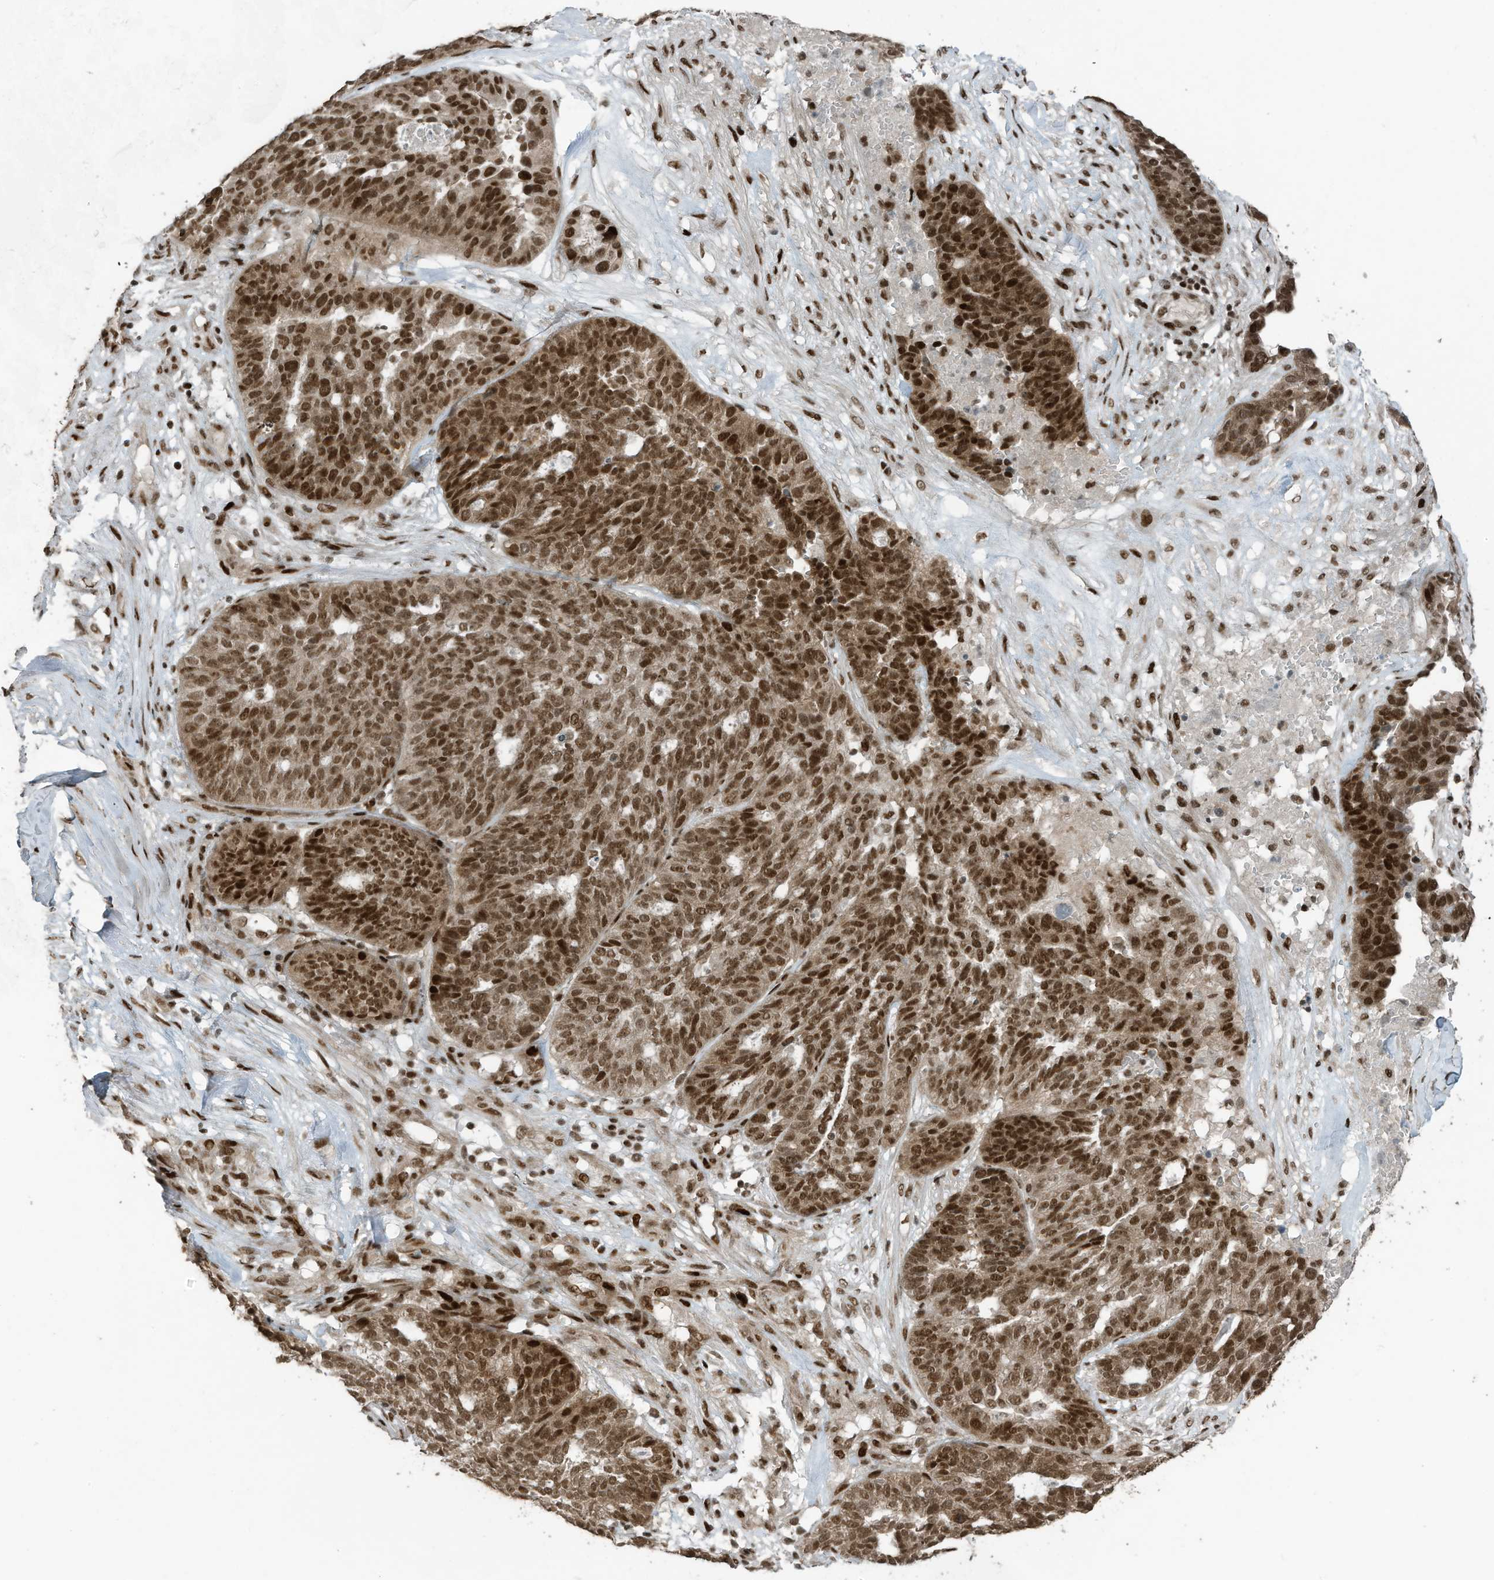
{"staining": {"intensity": "moderate", "quantity": ">75%", "location": "nuclear"}, "tissue": "ovarian cancer", "cell_type": "Tumor cells", "image_type": "cancer", "snomed": [{"axis": "morphology", "description": "Cystadenocarcinoma, serous, NOS"}, {"axis": "topography", "description": "Ovary"}], "caption": "DAB (3,3'-diaminobenzidine) immunohistochemical staining of human serous cystadenocarcinoma (ovarian) reveals moderate nuclear protein positivity in approximately >75% of tumor cells.", "gene": "PCNP", "patient": {"sex": "female", "age": 59}}